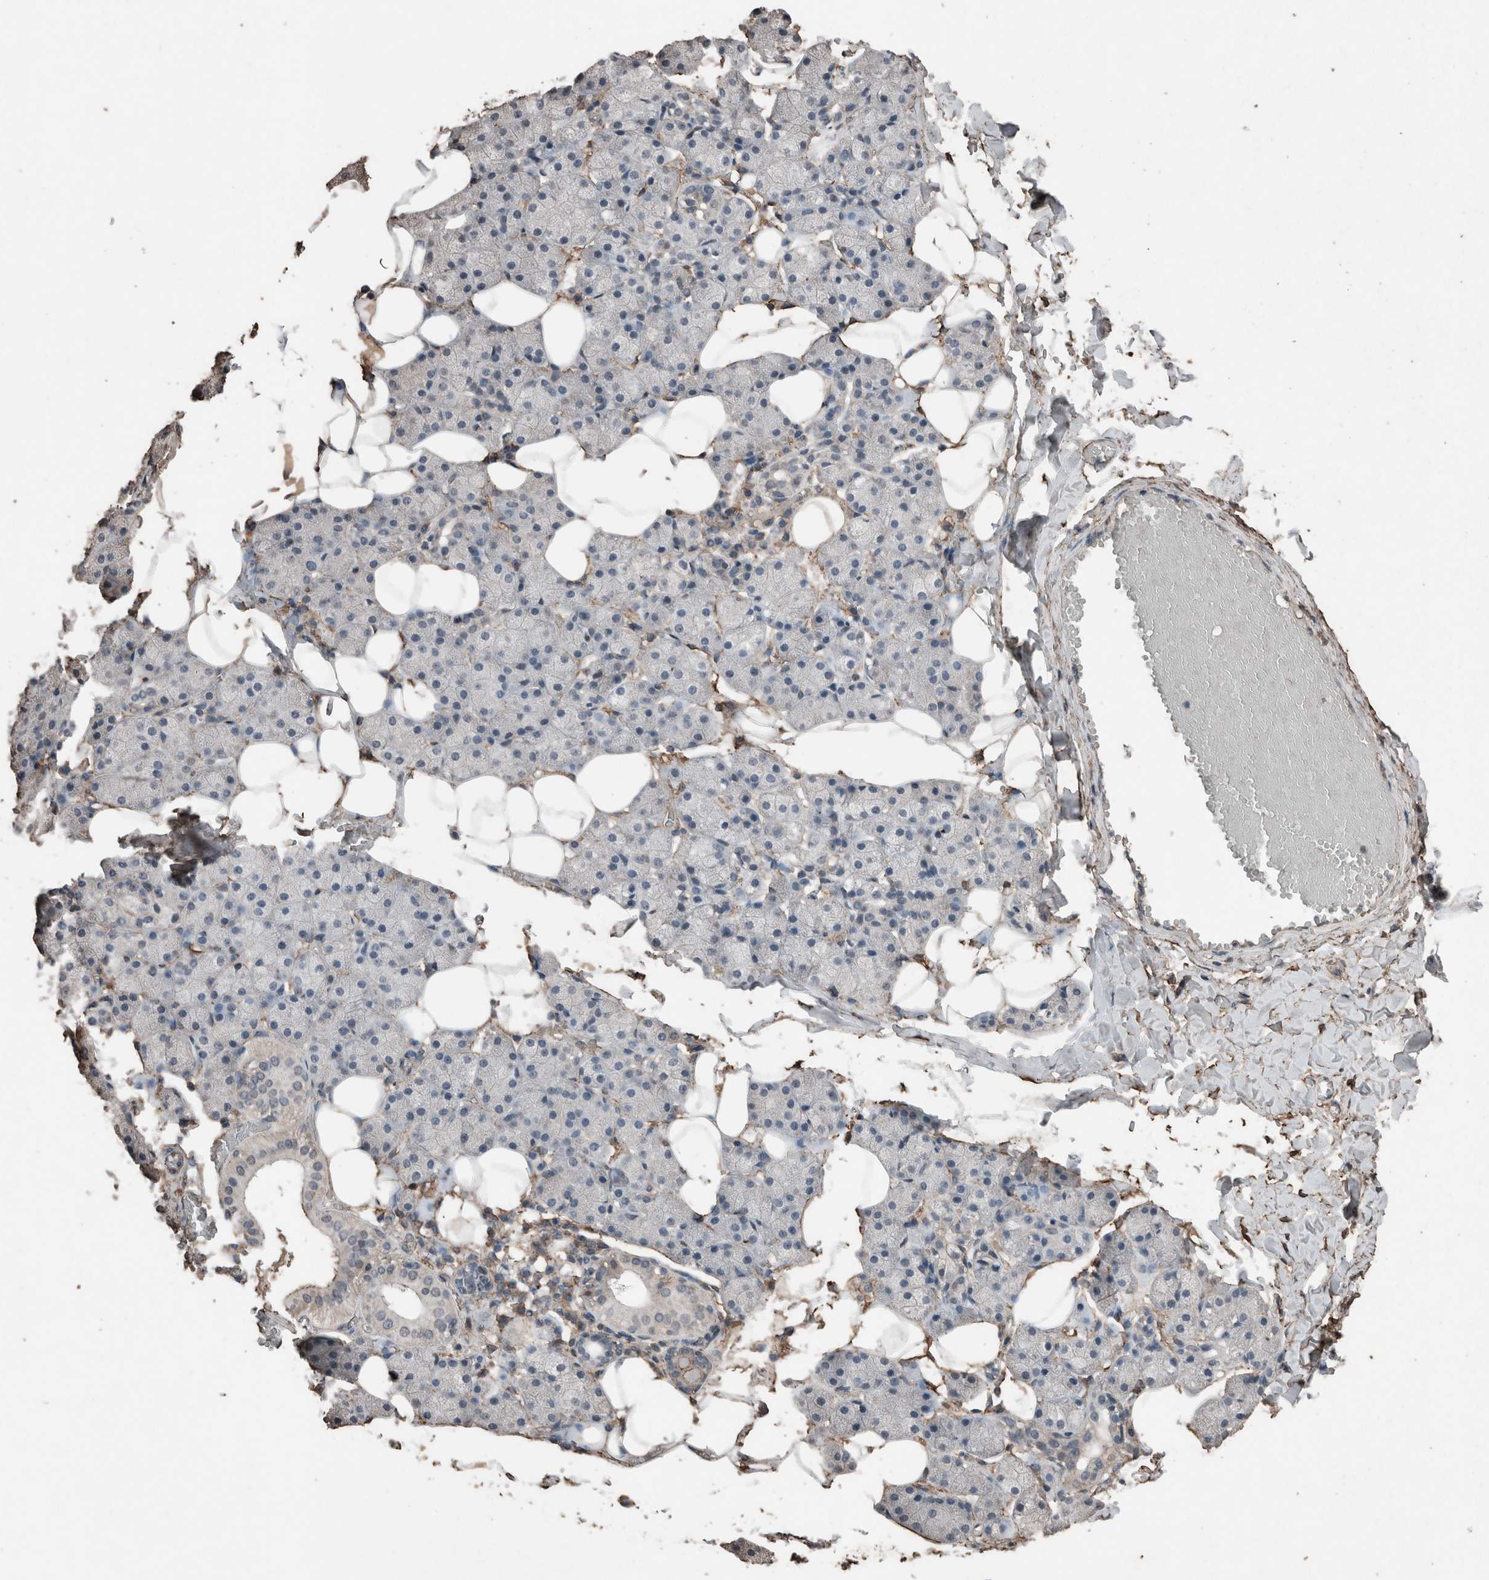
{"staining": {"intensity": "negative", "quantity": "none", "location": "none"}, "tissue": "salivary gland", "cell_type": "Glandular cells", "image_type": "normal", "snomed": [{"axis": "morphology", "description": "Normal tissue, NOS"}, {"axis": "topography", "description": "Salivary gland"}], "caption": "Histopathology image shows no protein staining in glandular cells of benign salivary gland.", "gene": "S100A10", "patient": {"sex": "female", "age": 33}}